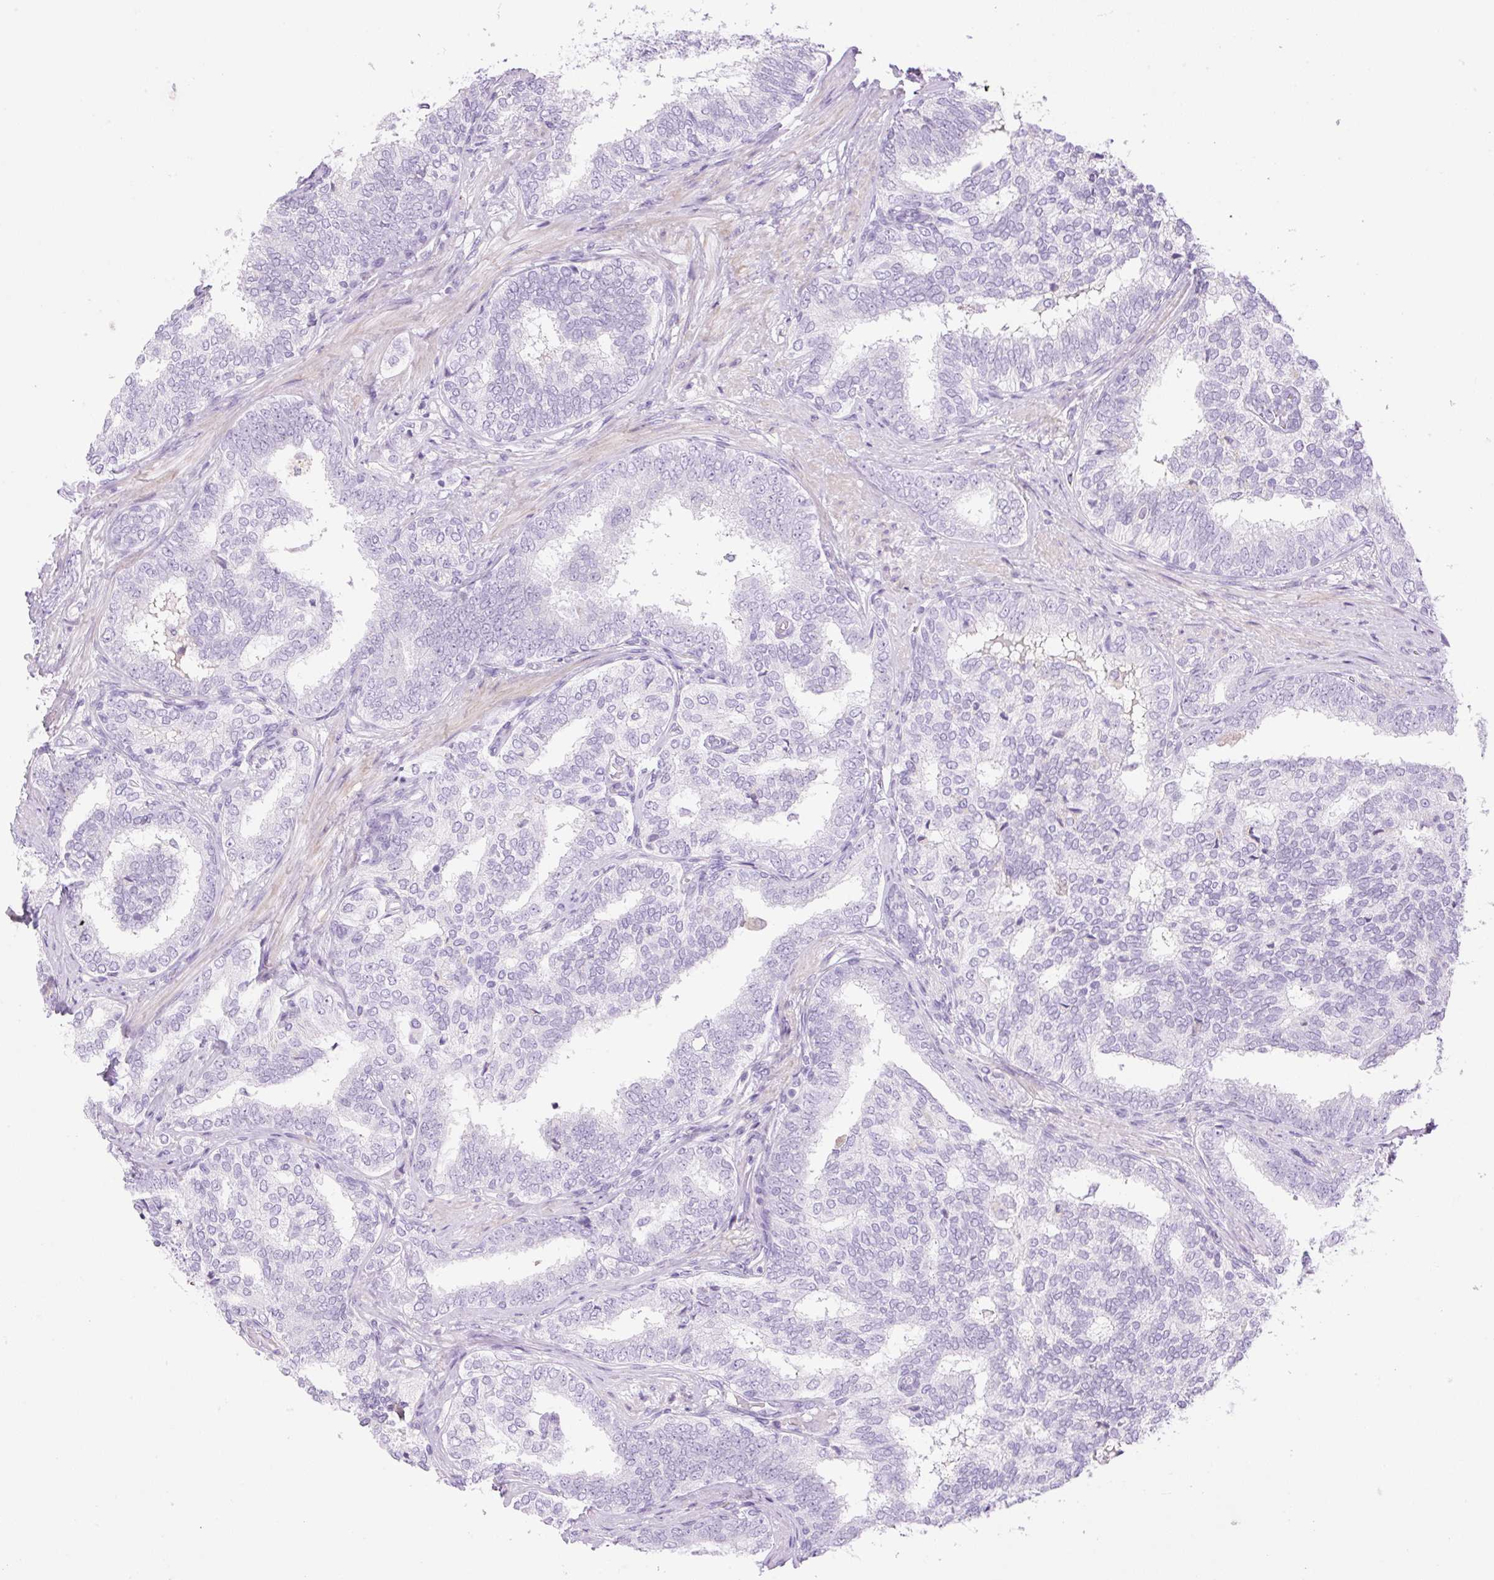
{"staining": {"intensity": "negative", "quantity": "none", "location": "none"}, "tissue": "prostate cancer", "cell_type": "Tumor cells", "image_type": "cancer", "snomed": [{"axis": "morphology", "description": "Adenocarcinoma, High grade"}, {"axis": "topography", "description": "Prostate"}], "caption": "Human prostate cancer stained for a protein using immunohistochemistry reveals no expression in tumor cells.", "gene": "PALM3", "patient": {"sex": "male", "age": 72}}